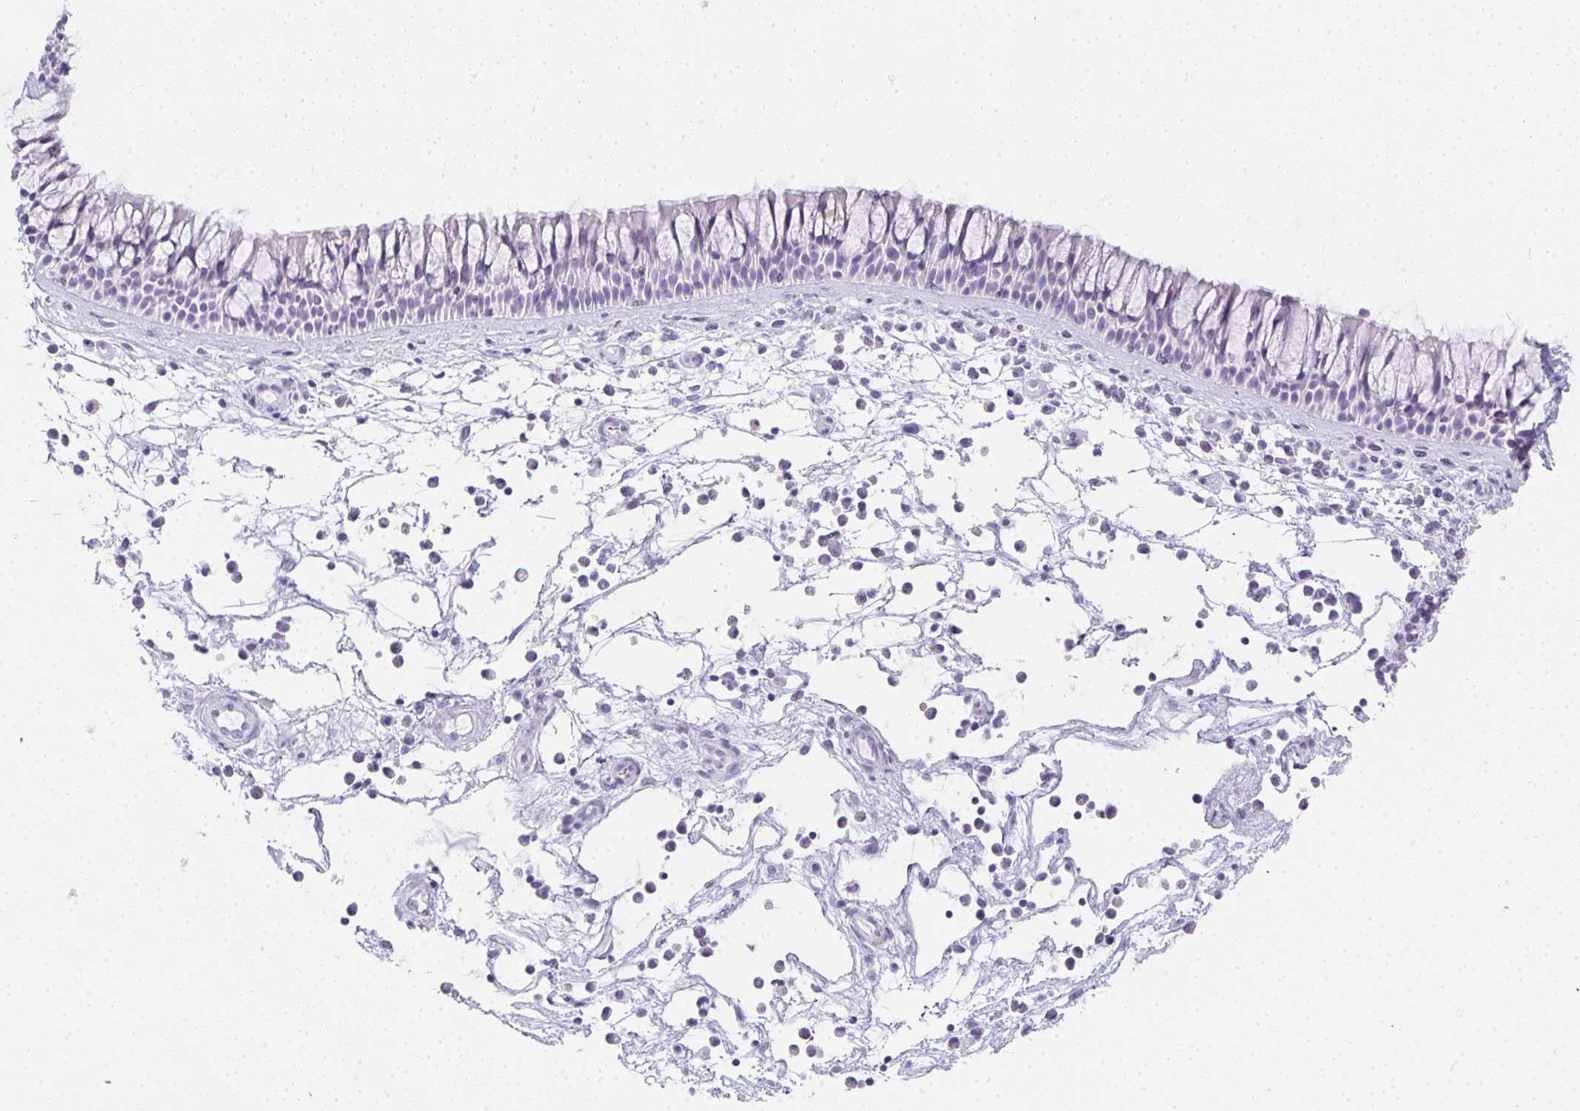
{"staining": {"intensity": "negative", "quantity": "none", "location": "none"}, "tissue": "nasopharynx", "cell_type": "Respiratory epithelial cells", "image_type": "normal", "snomed": [{"axis": "morphology", "description": "Normal tissue, NOS"}, {"axis": "topography", "description": "Nasopharynx"}], "caption": "This is an immunohistochemistry image of benign nasopharynx. There is no expression in respiratory epithelial cells.", "gene": "TPSD1", "patient": {"sex": "male", "age": 56}}